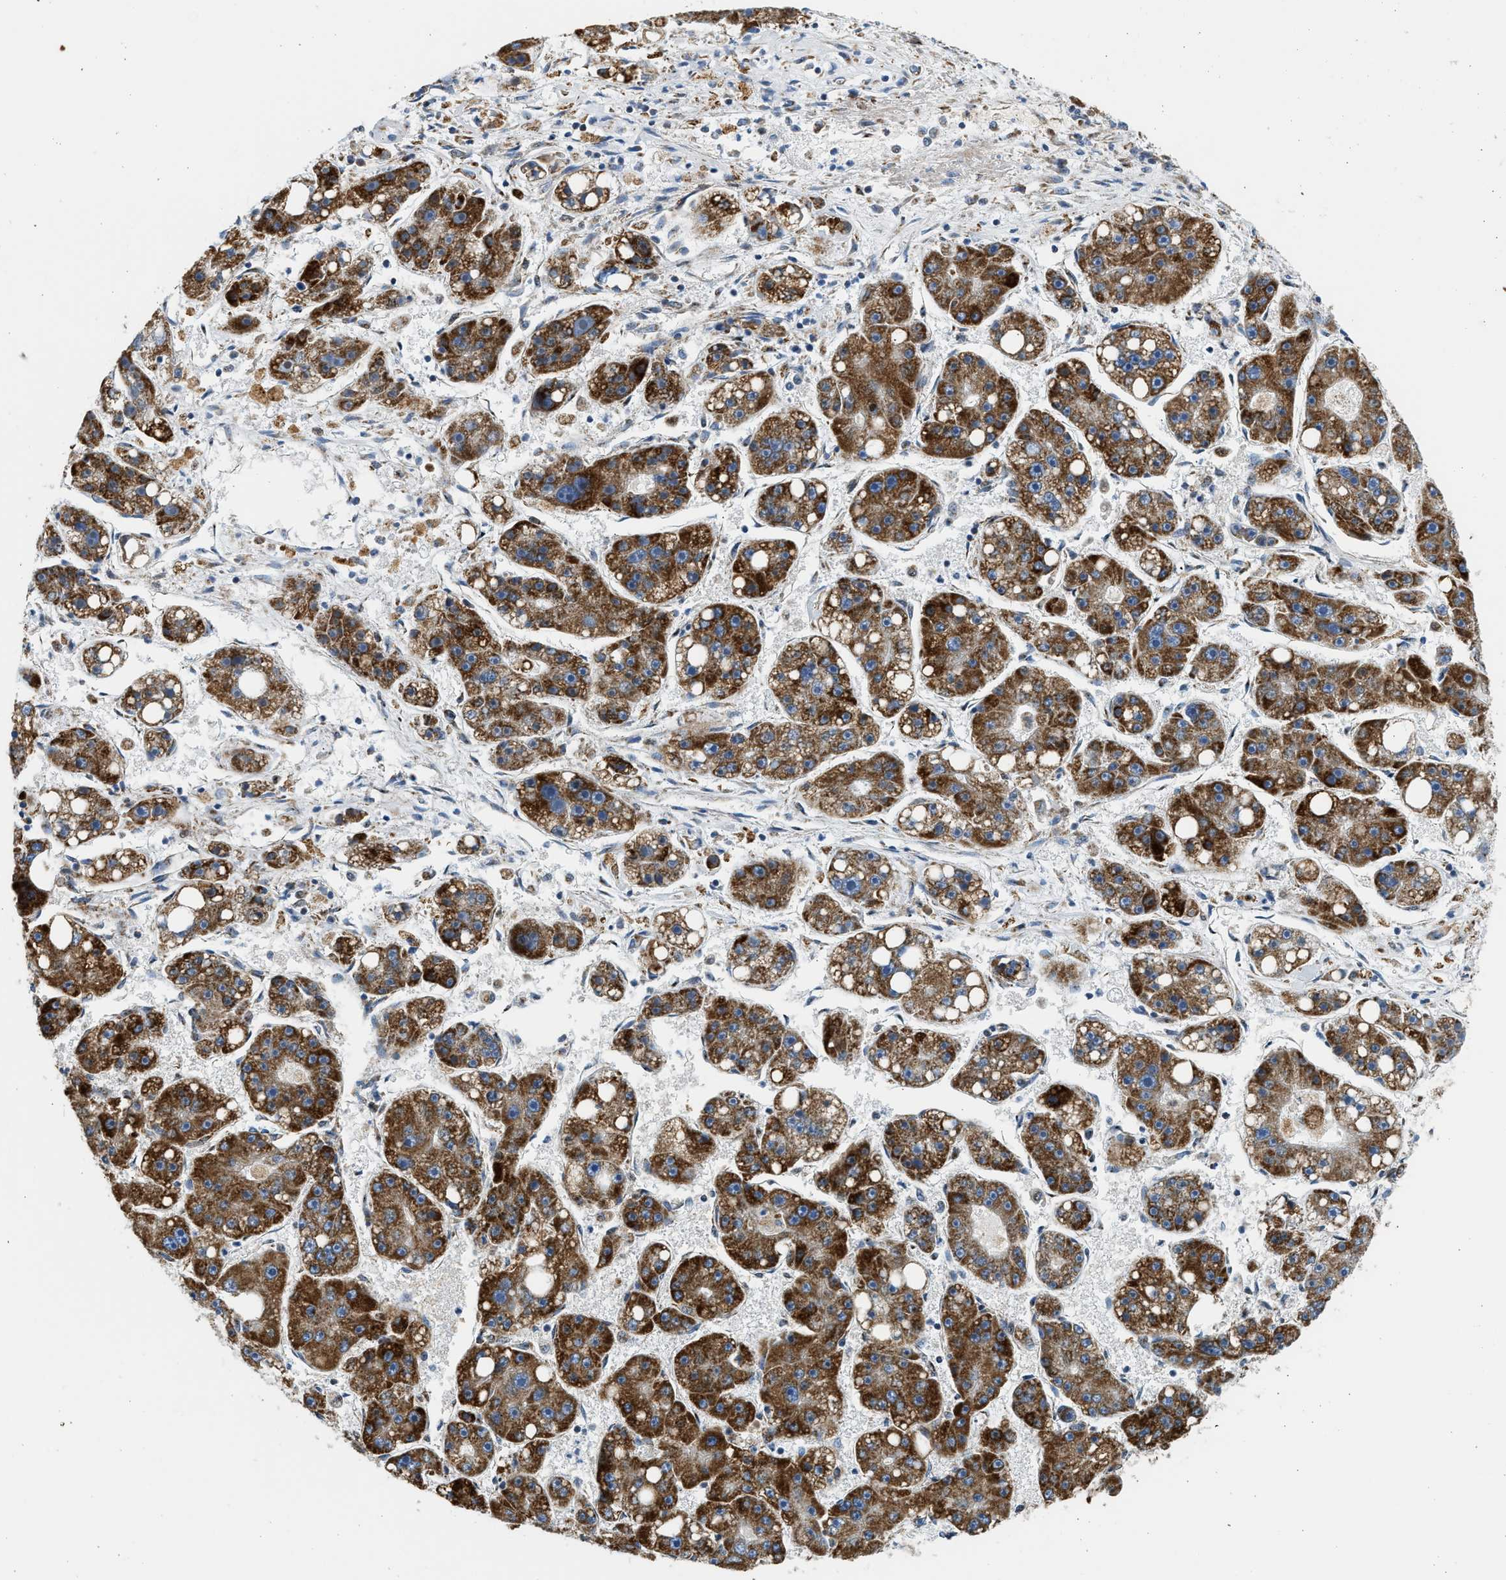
{"staining": {"intensity": "strong", "quantity": ">75%", "location": "cytoplasmic/membranous"}, "tissue": "liver cancer", "cell_type": "Tumor cells", "image_type": "cancer", "snomed": [{"axis": "morphology", "description": "Carcinoma, Hepatocellular, NOS"}, {"axis": "topography", "description": "Liver"}], "caption": "This histopathology image shows immunohistochemistry (IHC) staining of human liver hepatocellular carcinoma, with high strong cytoplasmic/membranous expression in approximately >75% of tumor cells.", "gene": "KCNMB3", "patient": {"sex": "female", "age": 61}}